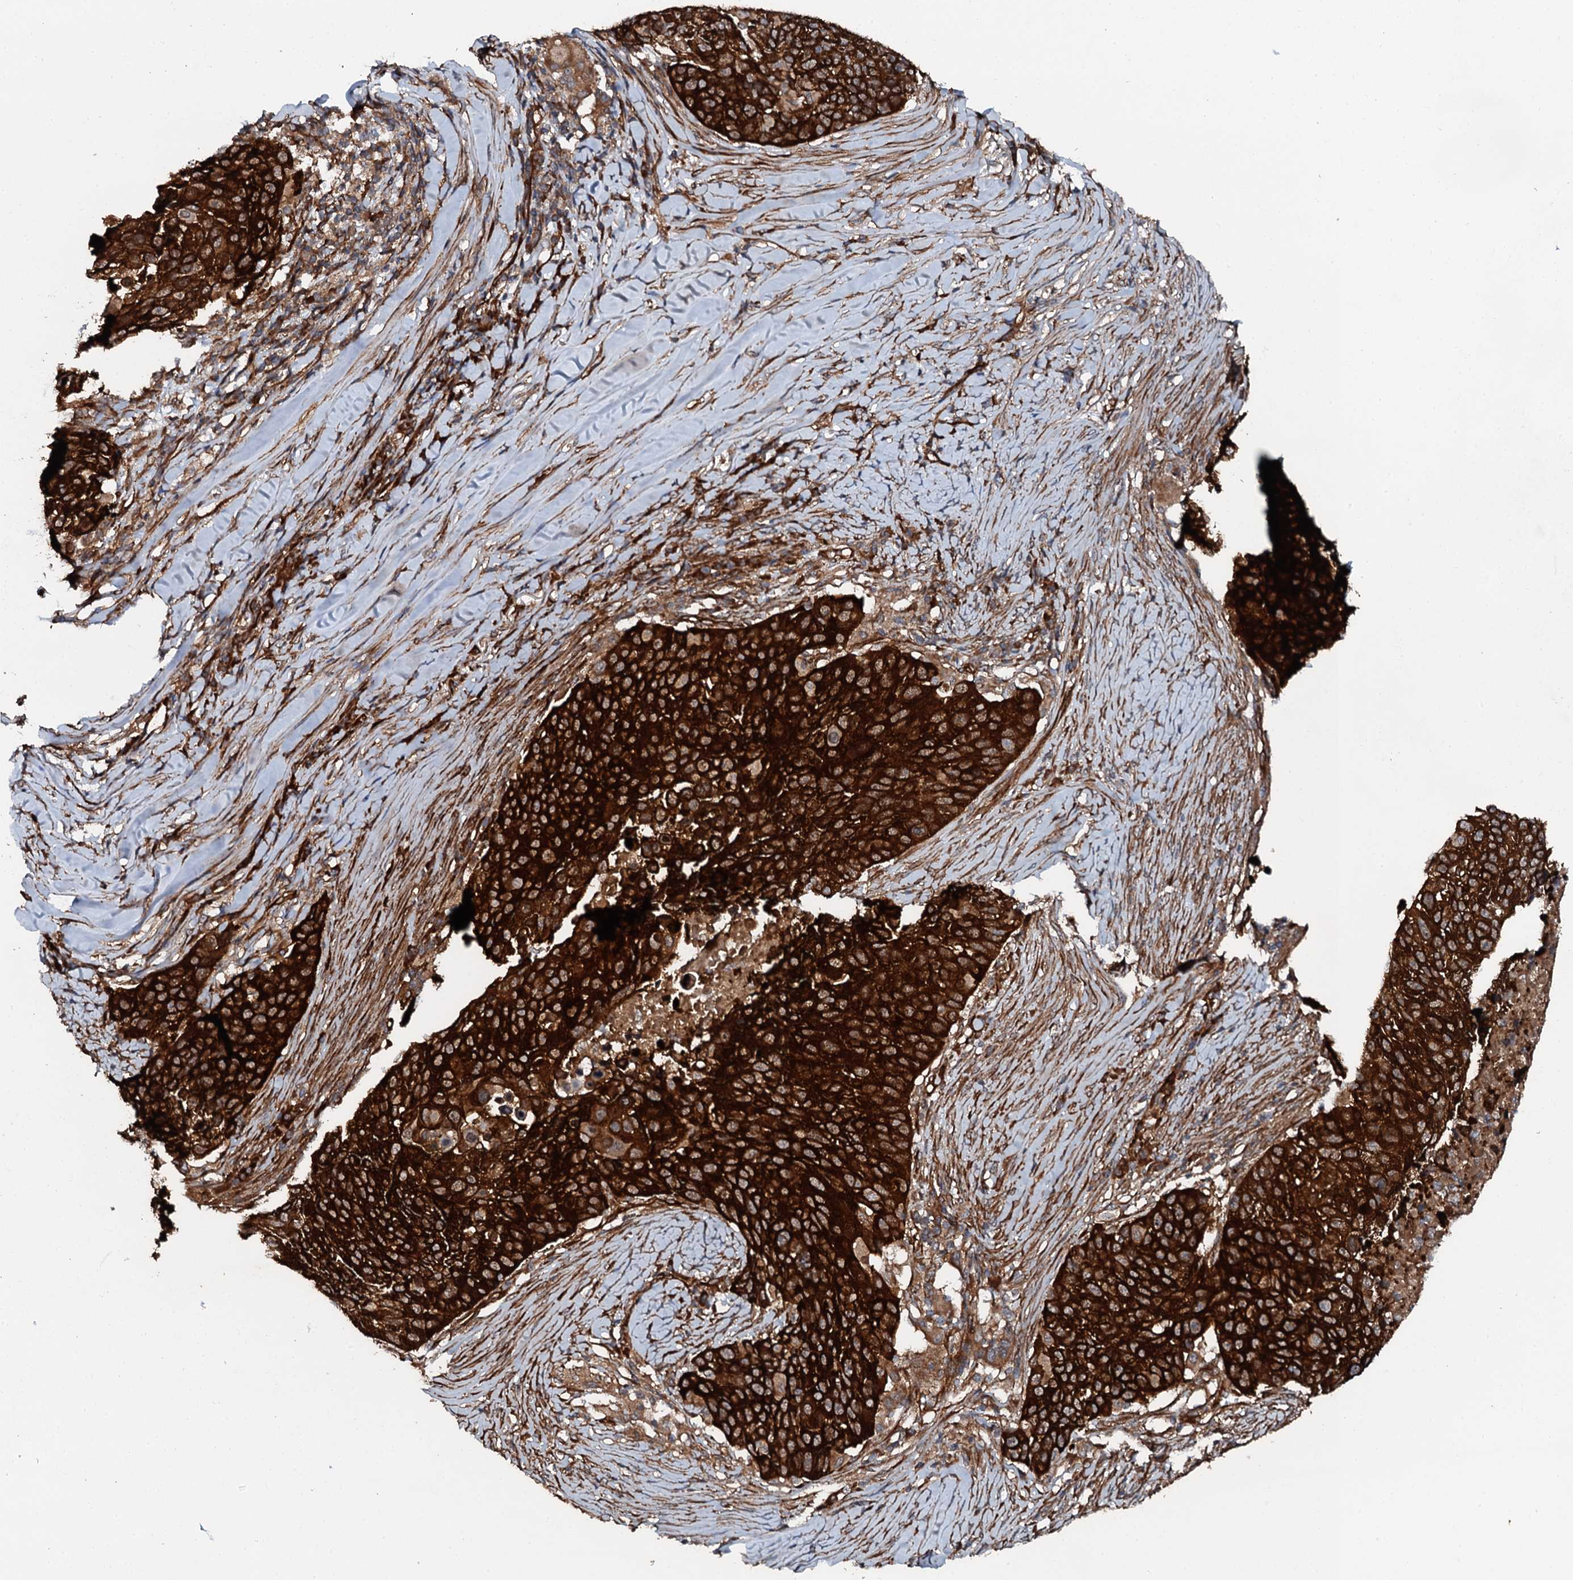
{"staining": {"intensity": "strong", "quantity": ">75%", "location": "cytoplasmic/membranous"}, "tissue": "lung cancer", "cell_type": "Tumor cells", "image_type": "cancer", "snomed": [{"axis": "morphology", "description": "Normal tissue, NOS"}, {"axis": "morphology", "description": "Squamous cell carcinoma, NOS"}, {"axis": "topography", "description": "Lymph node"}, {"axis": "topography", "description": "Lung"}], "caption": "Tumor cells show high levels of strong cytoplasmic/membranous positivity in about >75% of cells in lung cancer (squamous cell carcinoma). (DAB IHC, brown staining for protein, blue staining for nuclei).", "gene": "FLYWCH1", "patient": {"sex": "male", "age": 66}}